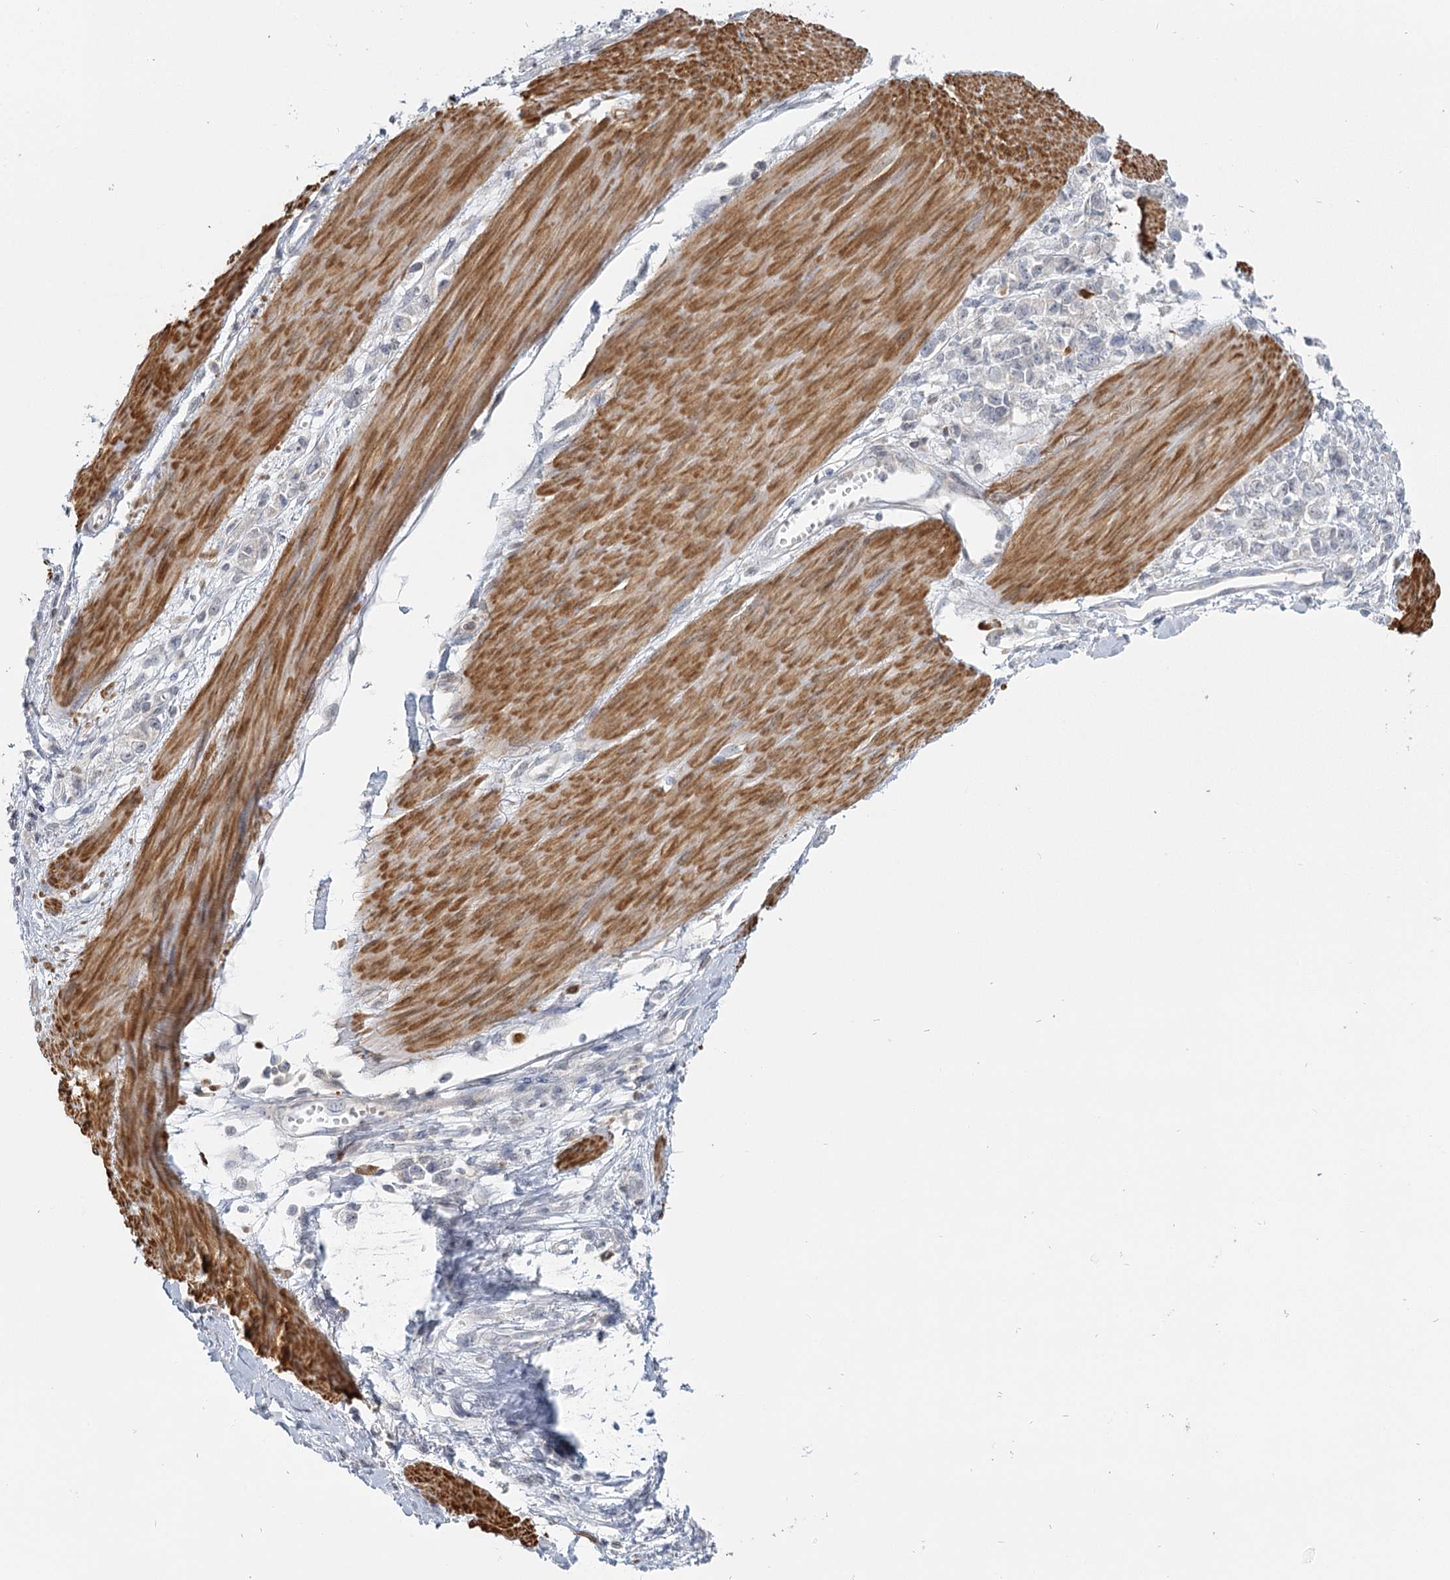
{"staining": {"intensity": "negative", "quantity": "none", "location": "none"}, "tissue": "stomach cancer", "cell_type": "Tumor cells", "image_type": "cancer", "snomed": [{"axis": "morphology", "description": "Adenocarcinoma, NOS"}, {"axis": "topography", "description": "Stomach"}], "caption": "Stomach cancer (adenocarcinoma) was stained to show a protein in brown. There is no significant staining in tumor cells. The staining is performed using DAB brown chromogen with nuclei counter-stained in using hematoxylin.", "gene": "USP11", "patient": {"sex": "female", "age": 76}}